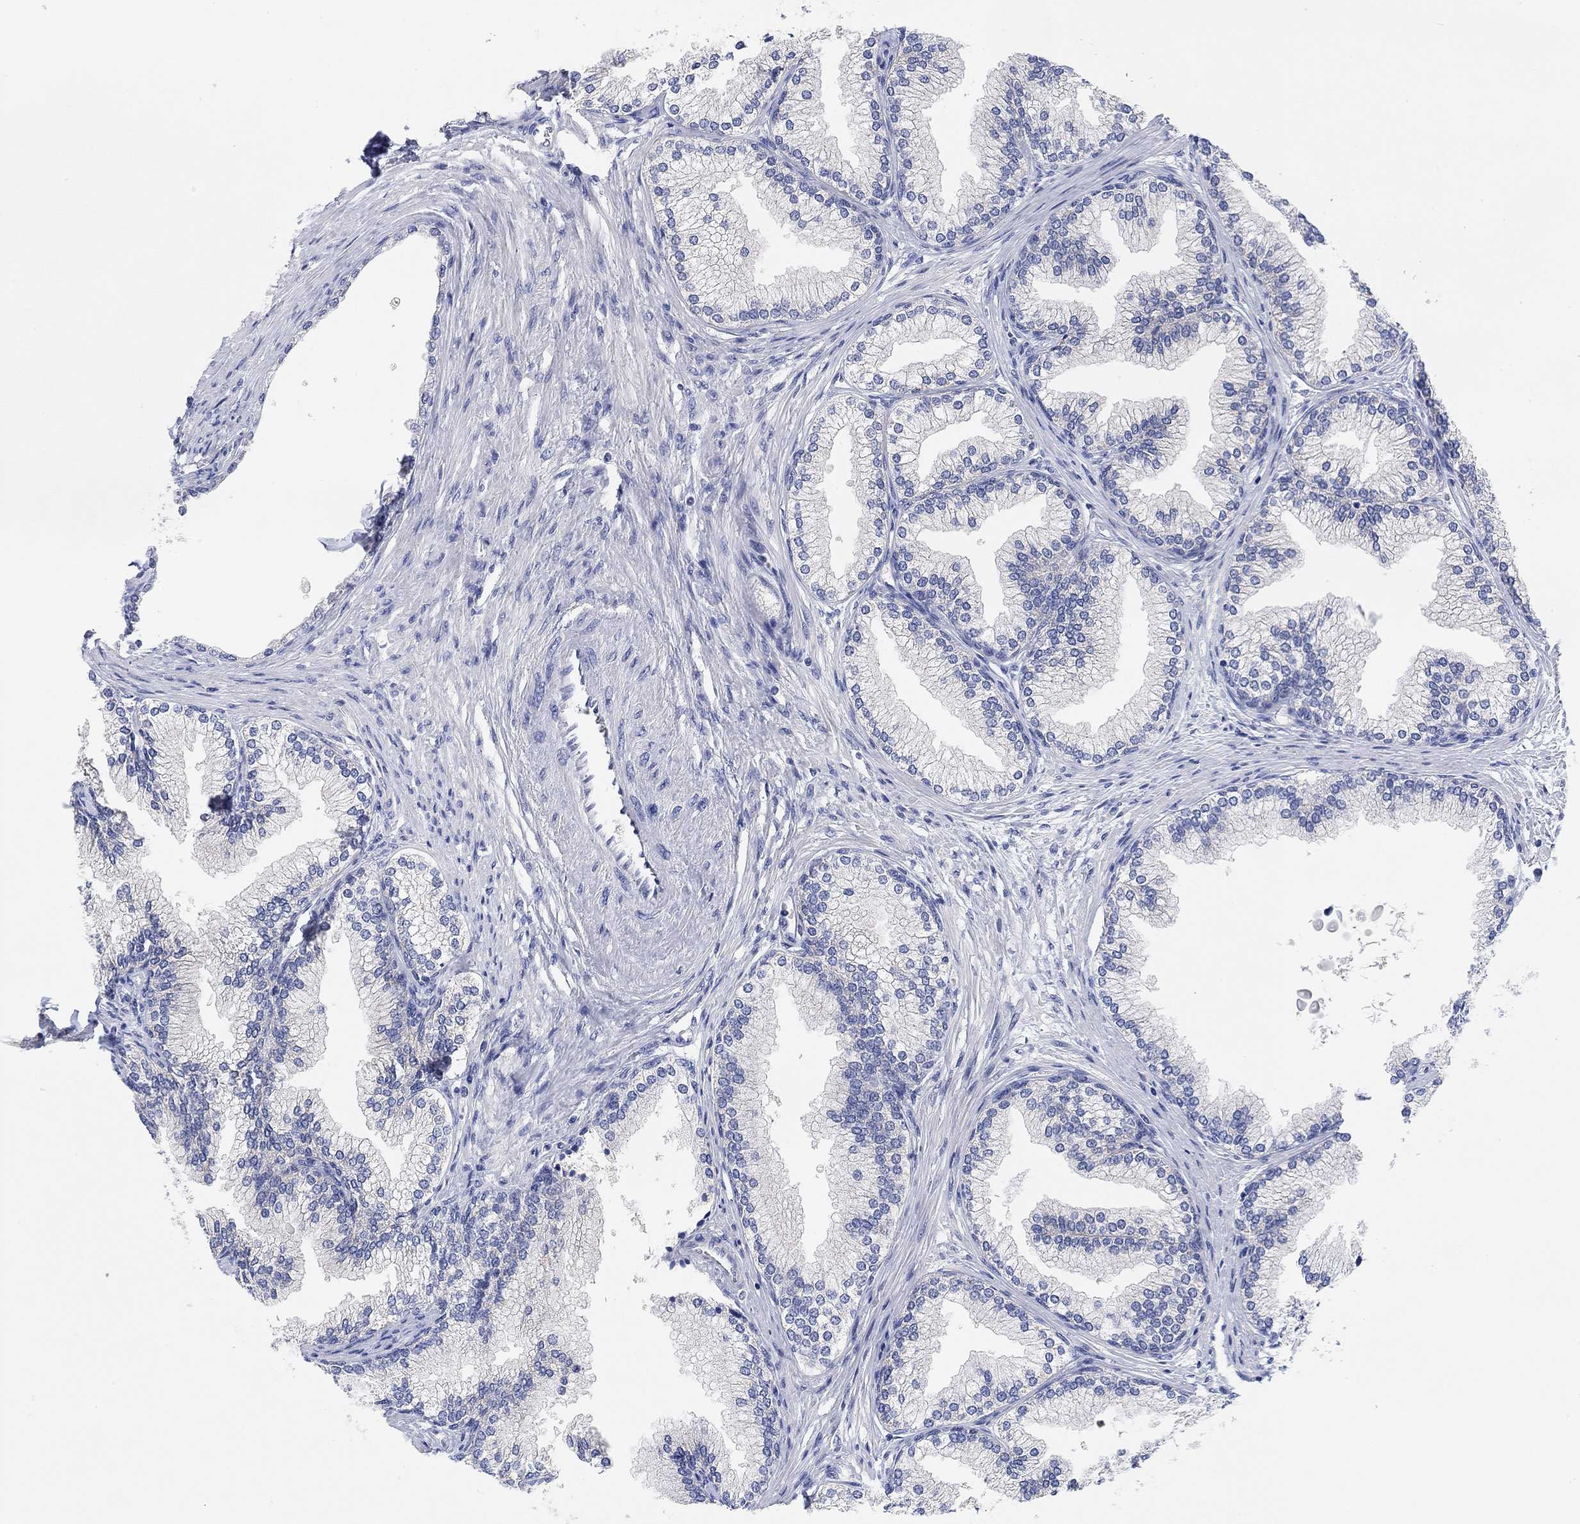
{"staining": {"intensity": "weak", "quantity": "<25%", "location": "cytoplasmic/membranous"}, "tissue": "prostate", "cell_type": "Glandular cells", "image_type": "normal", "snomed": [{"axis": "morphology", "description": "Normal tissue, NOS"}, {"axis": "topography", "description": "Prostate"}], "caption": "Immunohistochemistry of unremarkable prostate shows no positivity in glandular cells.", "gene": "RGS1", "patient": {"sex": "male", "age": 72}}